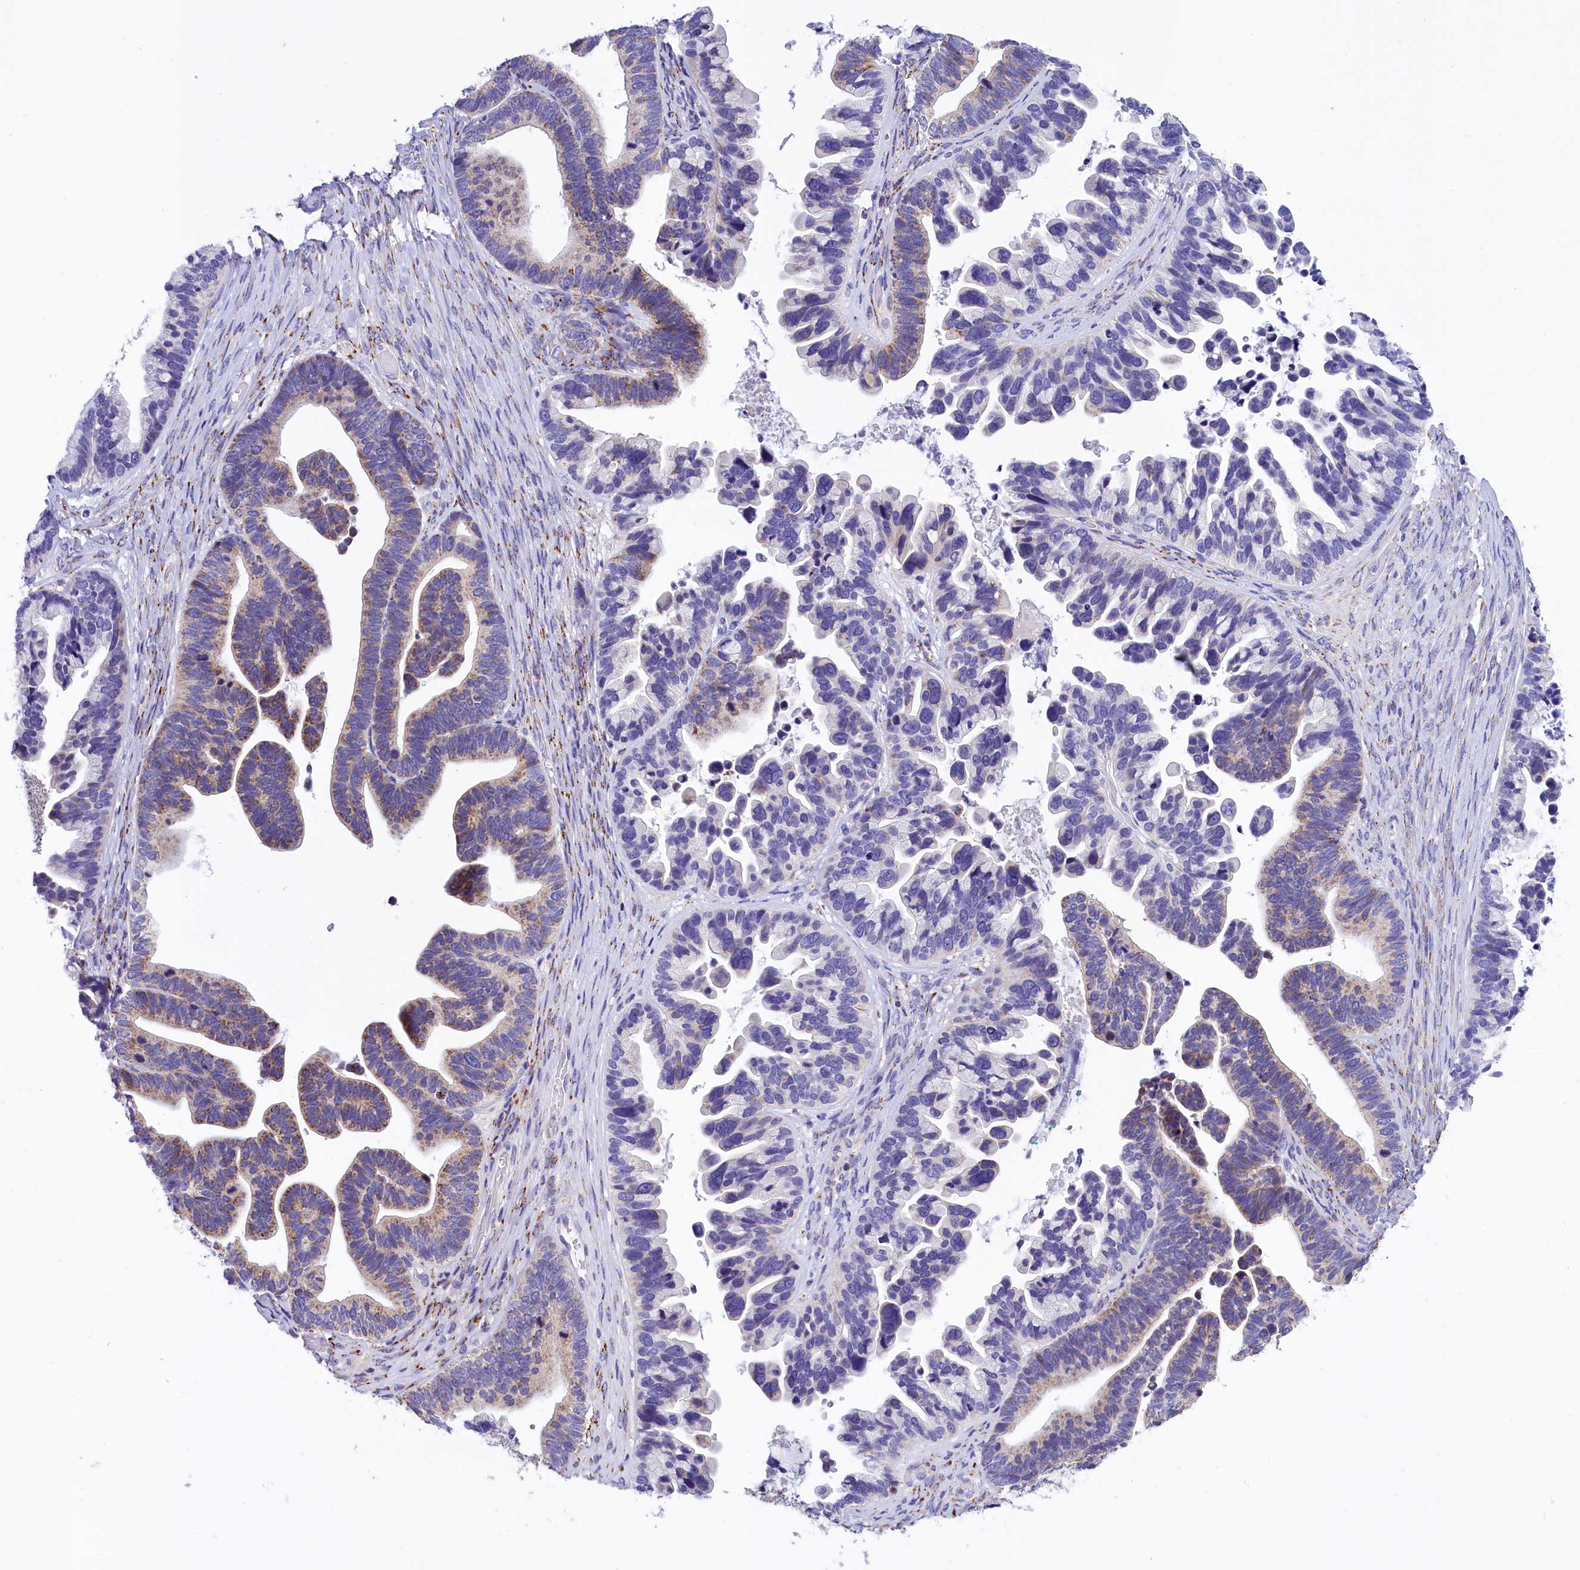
{"staining": {"intensity": "moderate", "quantity": "25%-75%", "location": "cytoplasmic/membranous"}, "tissue": "ovarian cancer", "cell_type": "Tumor cells", "image_type": "cancer", "snomed": [{"axis": "morphology", "description": "Cystadenocarcinoma, serous, NOS"}, {"axis": "topography", "description": "Ovary"}], "caption": "Ovarian serous cystadenocarcinoma stained with a brown dye shows moderate cytoplasmic/membranous positive expression in approximately 25%-75% of tumor cells.", "gene": "ABAT", "patient": {"sex": "female", "age": 56}}